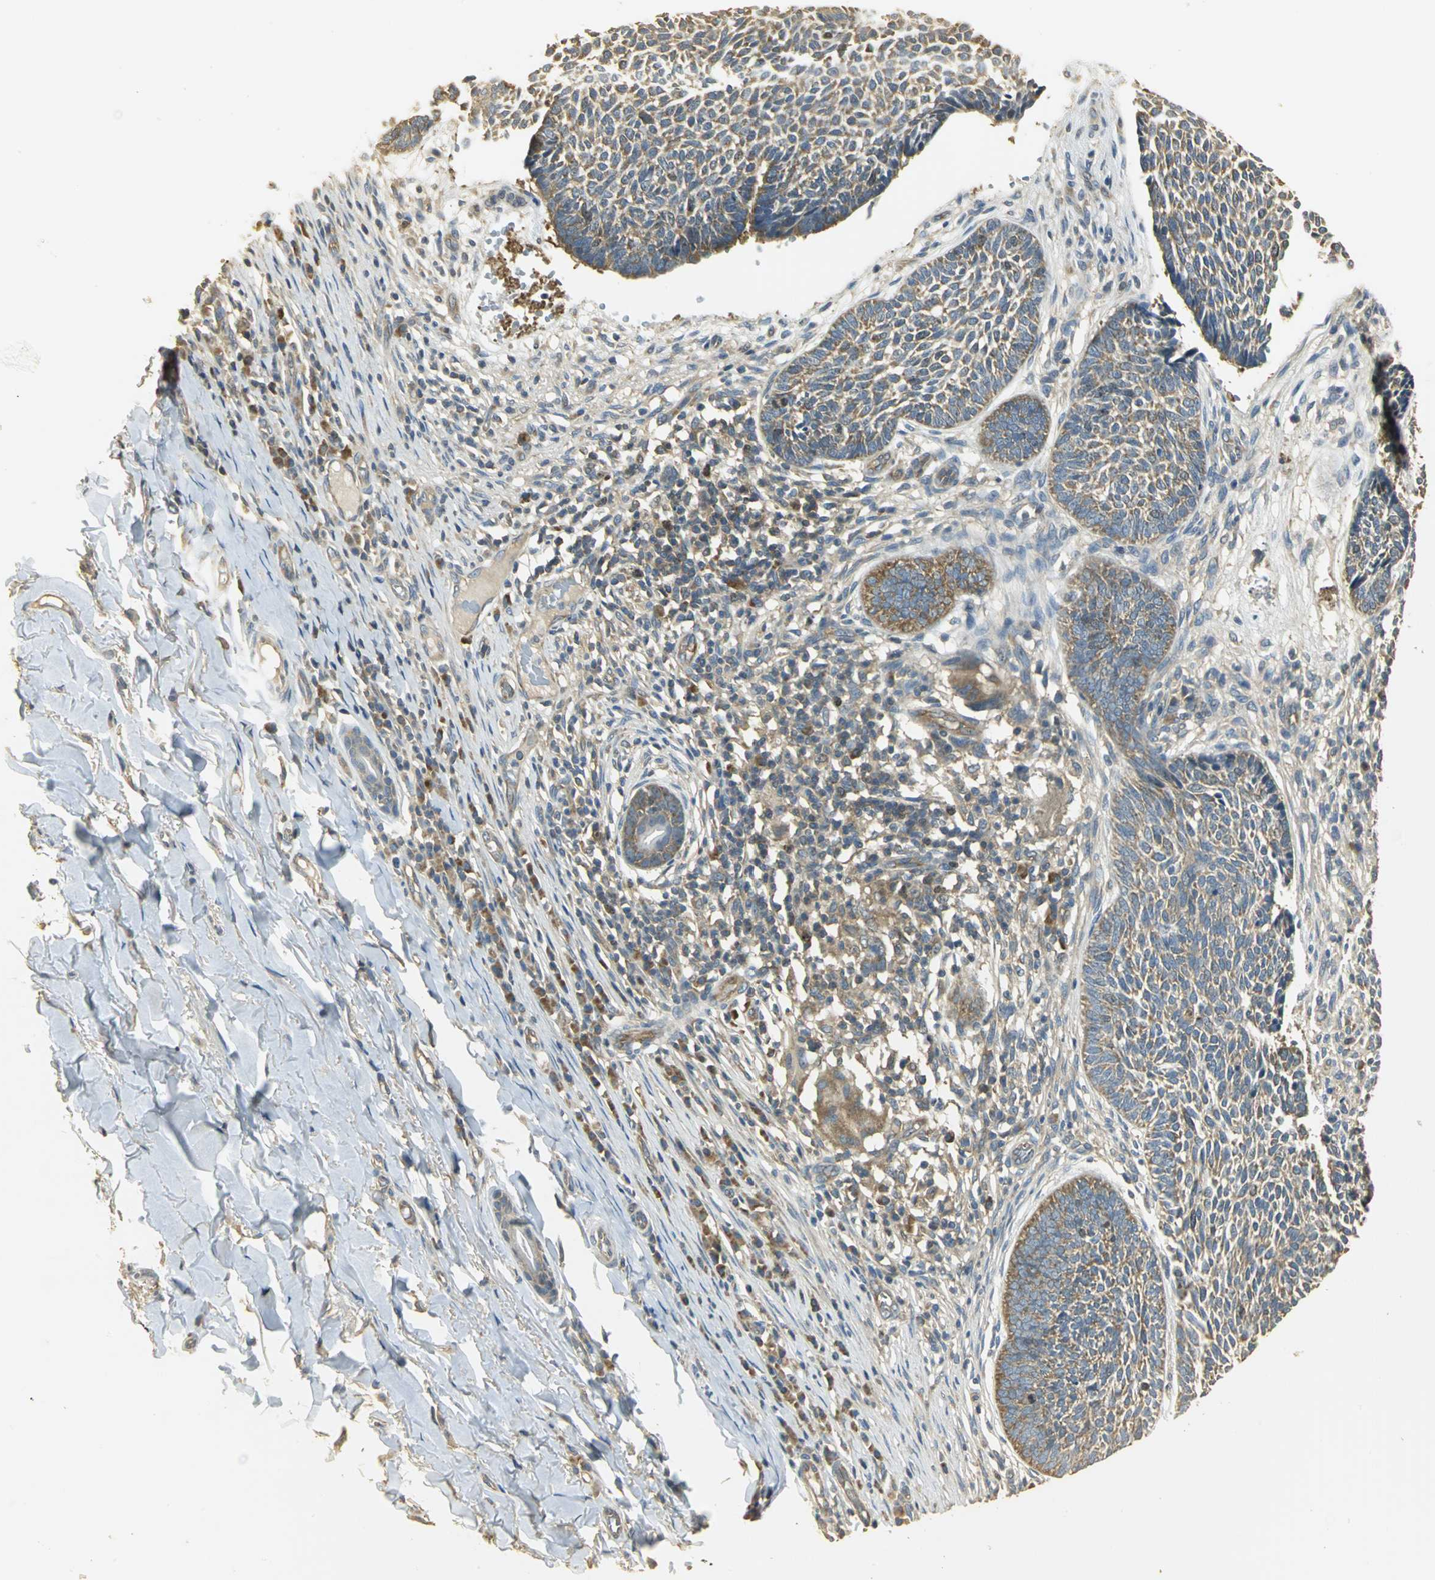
{"staining": {"intensity": "moderate", "quantity": ">75%", "location": "cytoplasmic/membranous"}, "tissue": "skin cancer", "cell_type": "Tumor cells", "image_type": "cancer", "snomed": [{"axis": "morphology", "description": "Normal tissue, NOS"}, {"axis": "morphology", "description": "Basal cell carcinoma"}, {"axis": "topography", "description": "Skin"}], "caption": "Immunohistochemical staining of skin basal cell carcinoma demonstrates moderate cytoplasmic/membranous protein staining in approximately >75% of tumor cells.", "gene": "RARS1", "patient": {"sex": "male", "age": 87}}